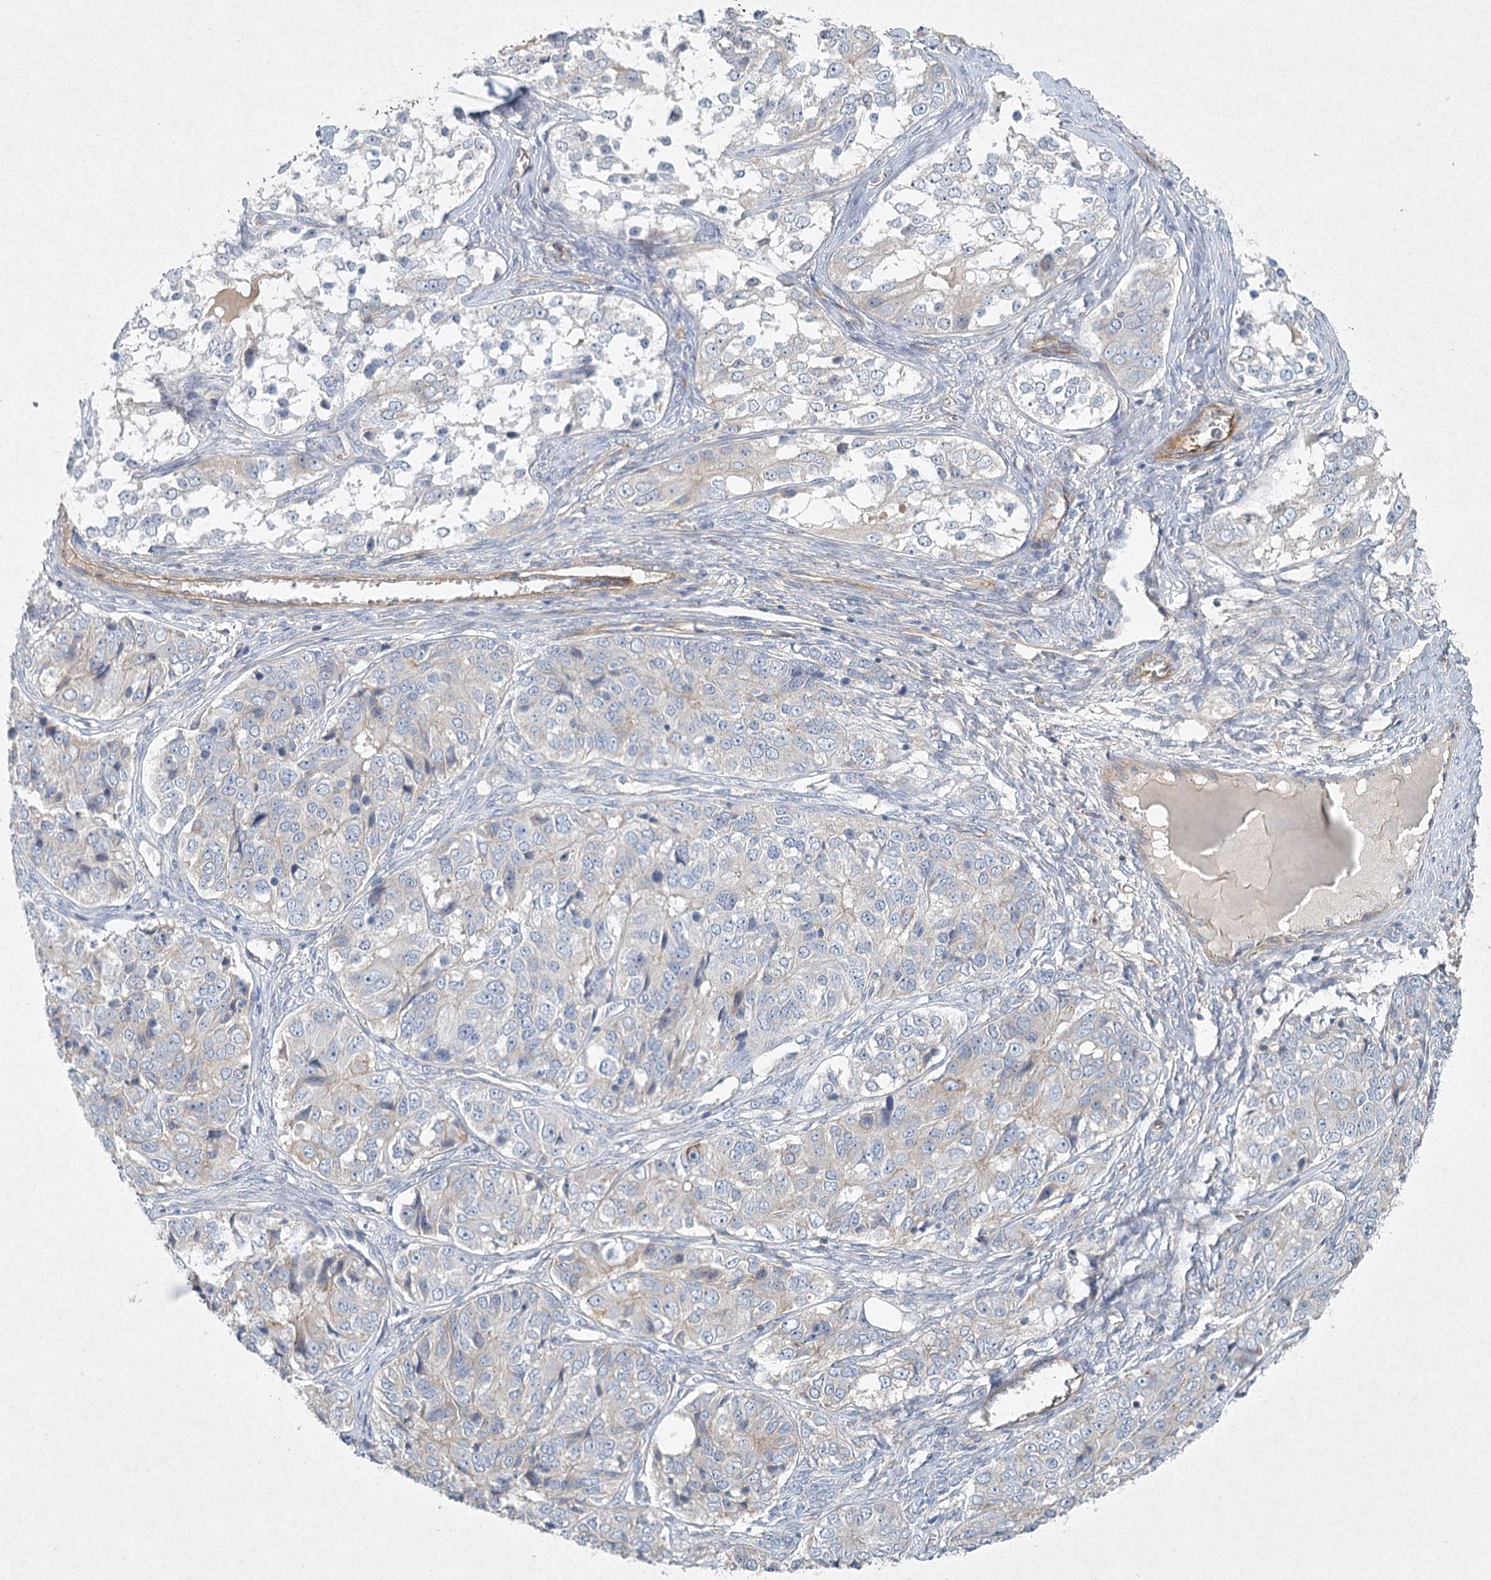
{"staining": {"intensity": "weak", "quantity": "<25%", "location": "cytoplasmic/membranous"}, "tissue": "ovarian cancer", "cell_type": "Tumor cells", "image_type": "cancer", "snomed": [{"axis": "morphology", "description": "Carcinoma, endometroid"}, {"axis": "topography", "description": "Ovary"}], "caption": "Image shows no significant protein positivity in tumor cells of ovarian cancer.", "gene": "DNMBP", "patient": {"sex": "female", "age": 51}}